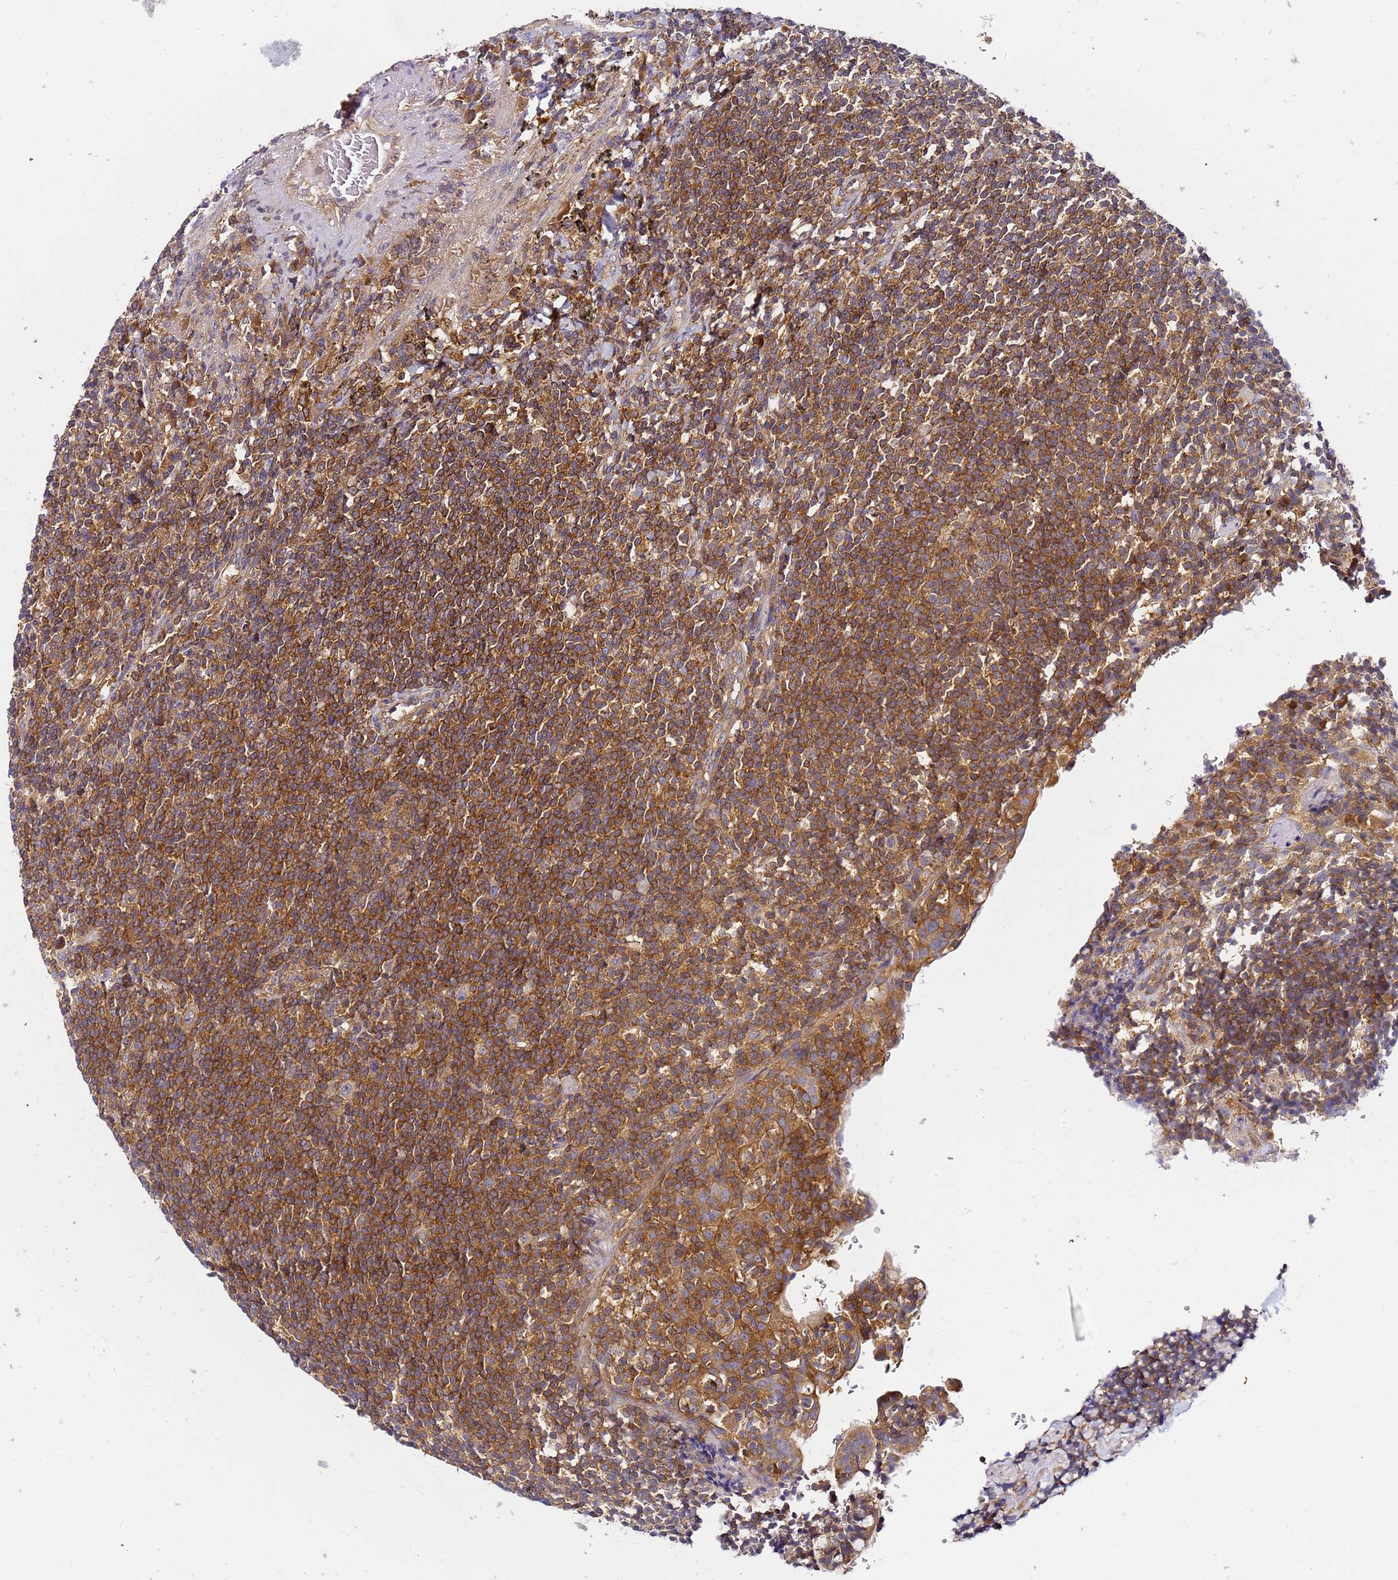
{"staining": {"intensity": "moderate", "quantity": ">75%", "location": "cytoplasmic/membranous"}, "tissue": "lymphoma", "cell_type": "Tumor cells", "image_type": "cancer", "snomed": [{"axis": "morphology", "description": "Malignant lymphoma, non-Hodgkin's type, Low grade"}, {"axis": "topography", "description": "Lung"}], "caption": "There is medium levels of moderate cytoplasmic/membranous positivity in tumor cells of lymphoma, as demonstrated by immunohistochemical staining (brown color).", "gene": "CHM", "patient": {"sex": "female", "age": 71}}